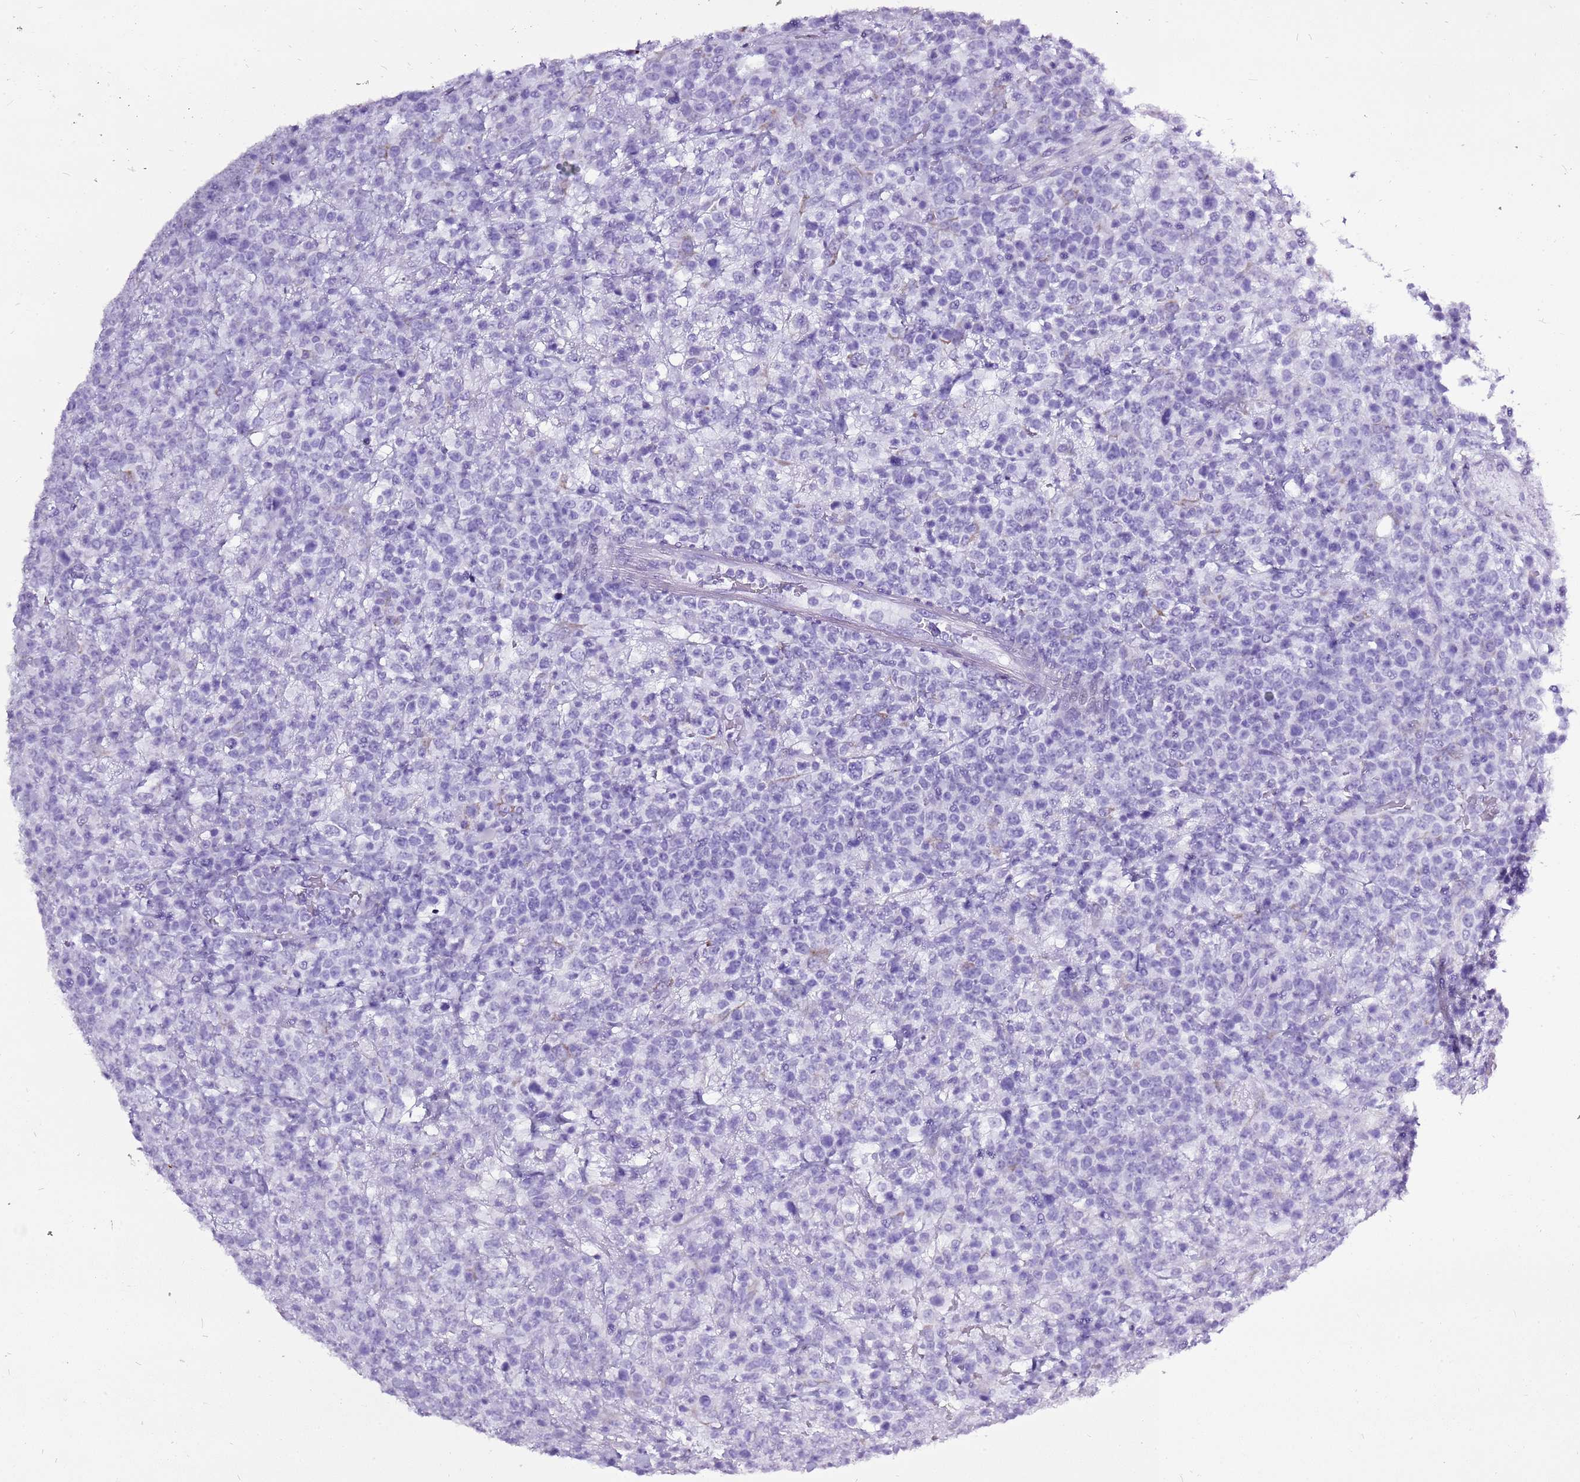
{"staining": {"intensity": "negative", "quantity": "none", "location": "none"}, "tissue": "lymphoma", "cell_type": "Tumor cells", "image_type": "cancer", "snomed": [{"axis": "morphology", "description": "Malignant lymphoma, non-Hodgkin's type, High grade"}, {"axis": "topography", "description": "Colon"}], "caption": "There is no significant expression in tumor cells of high-grade malignant lymphoma, non-Hodgkin's type.", "gene": "ACSS3", "patient": {"sex": "female", "age": 53}}